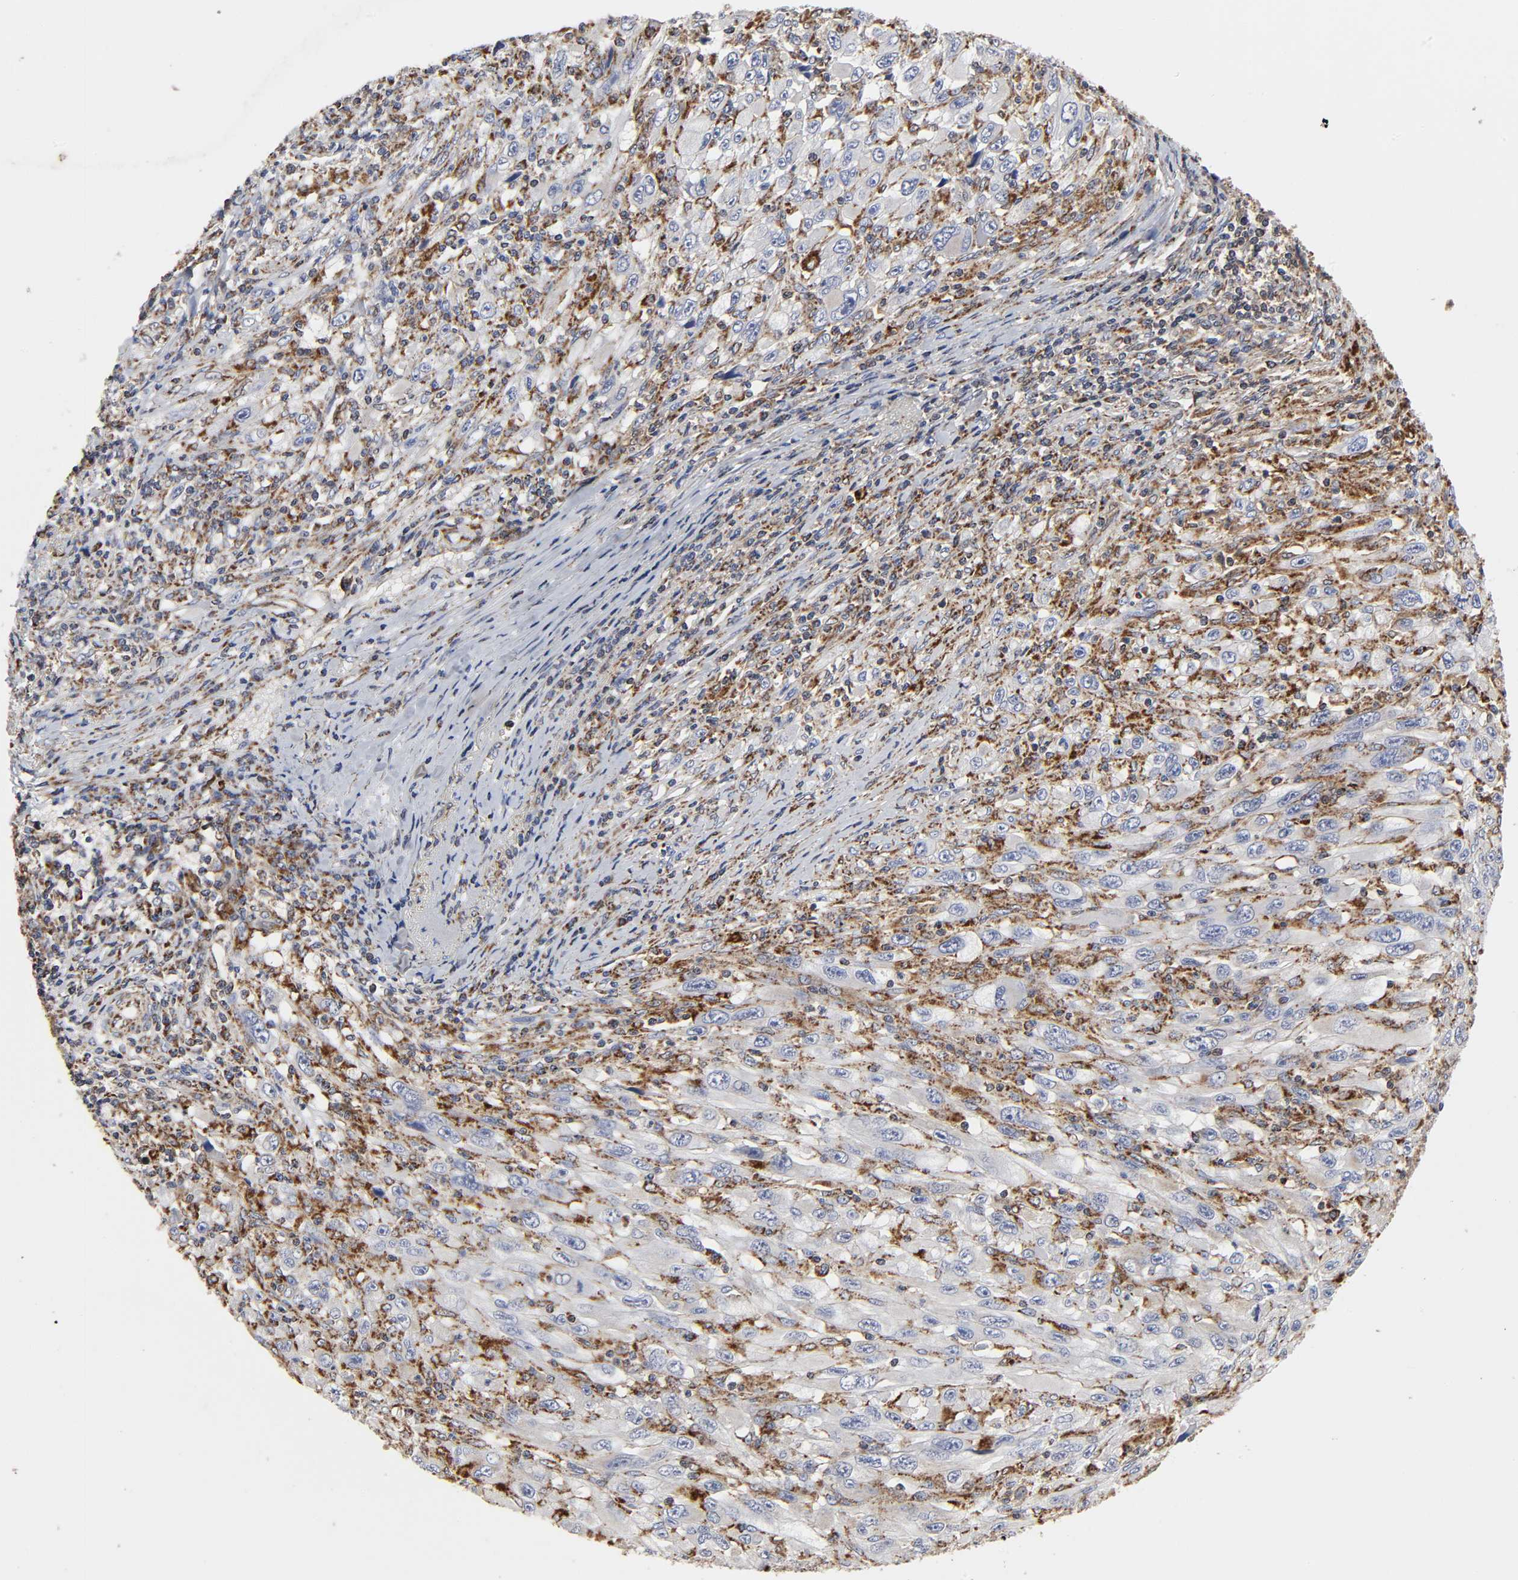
{"staining": {"intensity": "negative", "quantity": "none", "location": "none"}, "tissue": "melanoma", "cell_type": "Tumor cells", "image_type": "cancer", "snomed": [{"axis": "morphology", "description": "Malignant melanoma, Metastatic site"}, {"axis": "topography", "description": "Skin"}], "caption": "Photomicrograph shows no protein staining in tumor cells of melanoma tissue.", "gene": "COX6B1", "patient": {"sex": "female", "age": 56}}